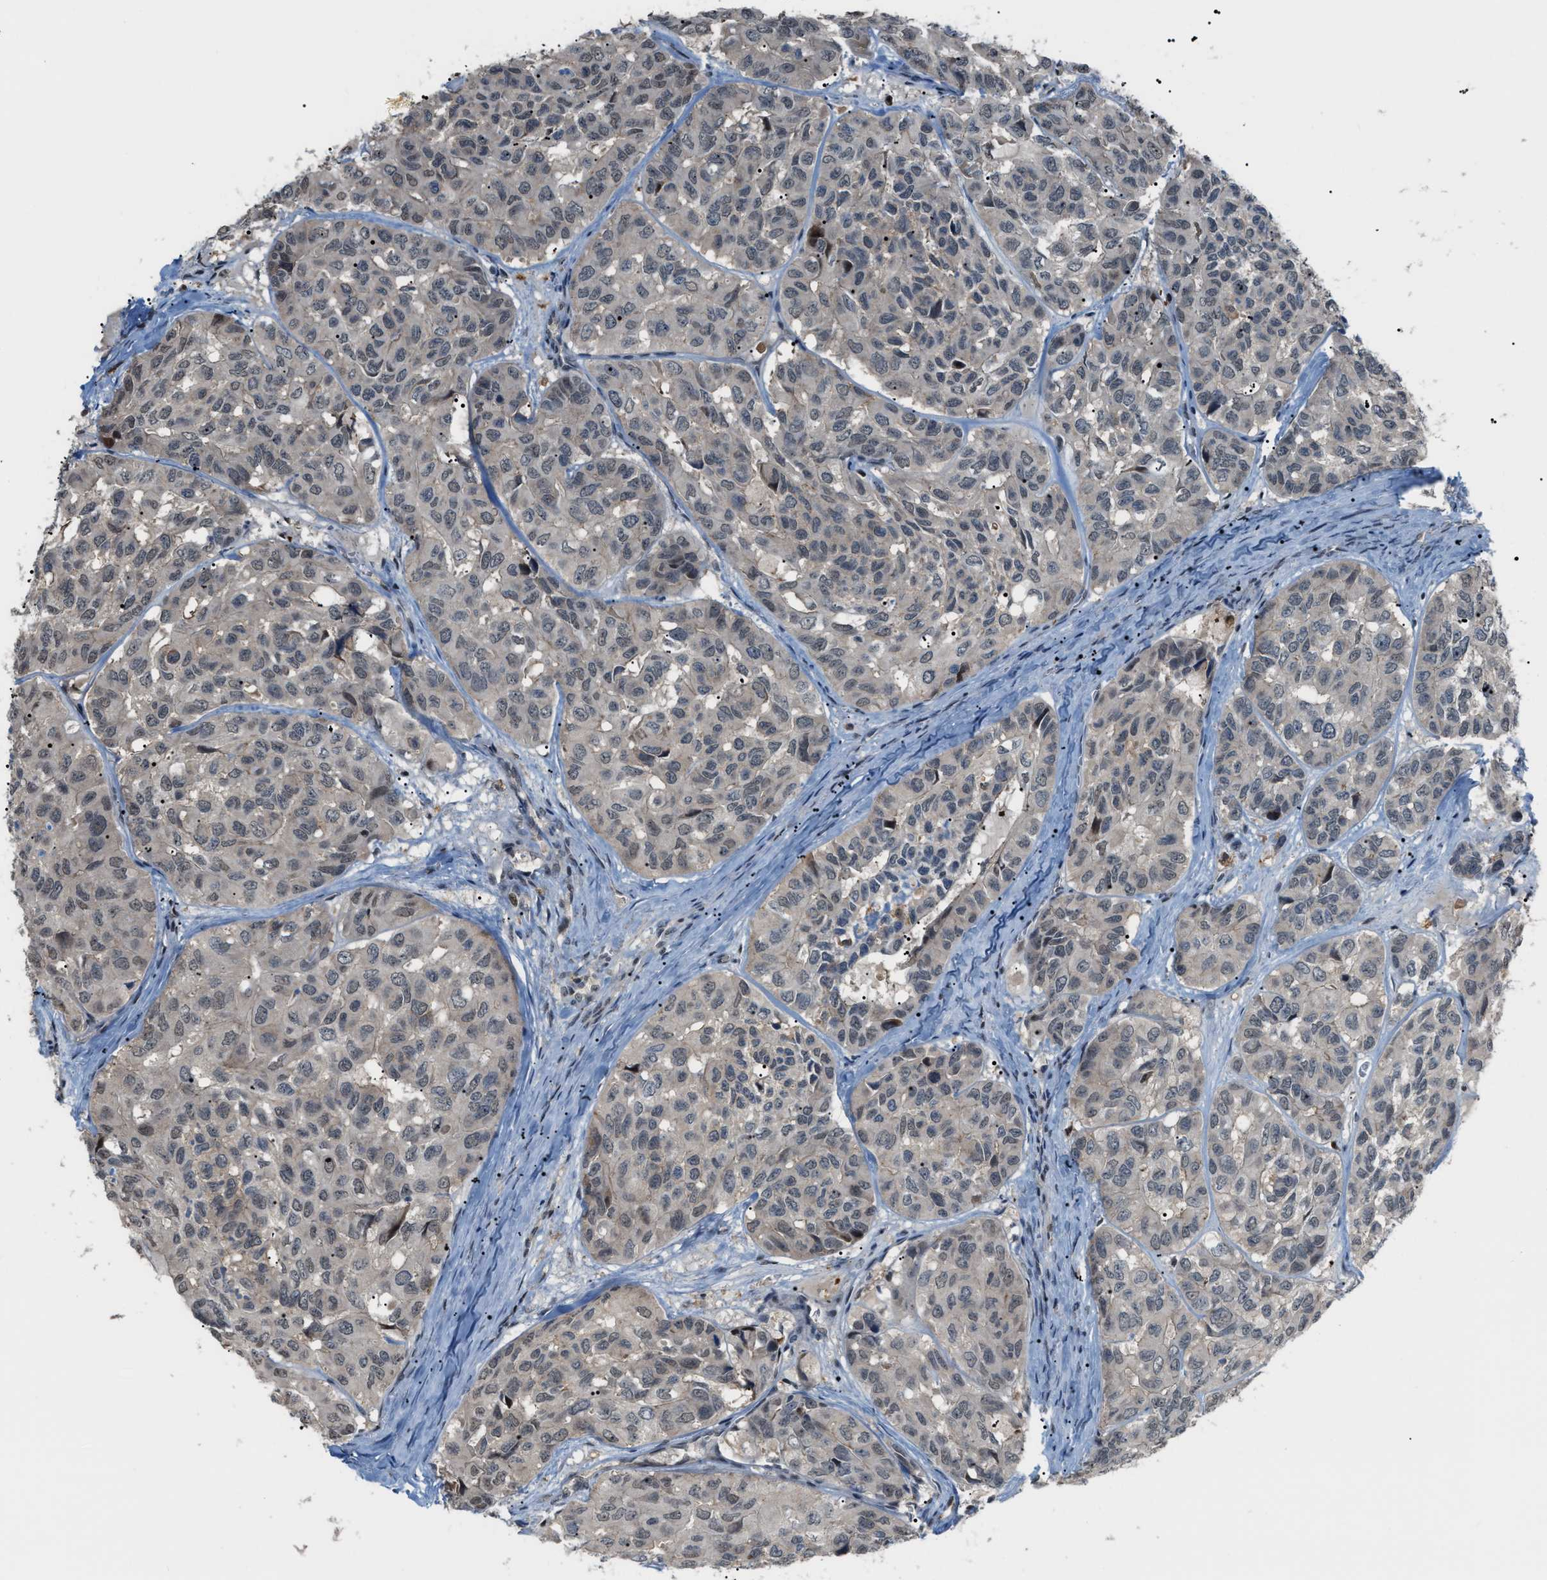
{"staining": {"intensity": "weak", "quantity": "<25%", "location": "nuclear"}, "tissue": "head and neck cancer", "cell_type": "Tumor cells", "image_type": "cancer", "snomed": [{"axis": "morphology", "description": "Adenocarcinoma, NOS"}, {"axis": "topography", "description": "Salivary gland, NOS"}, {"axis": "topography", "description": "Head-Neck"}], "caption": "An immunohistochemistry micrograph of head and neck cancer (adenocarcinoma) is shown. There is no staining in tumor cells of head and neck cancer (adenocarcinoma). Nuclei are stained in blue.", "gene": "RFFL", "patient": {"sex": "female", "age": 76}}